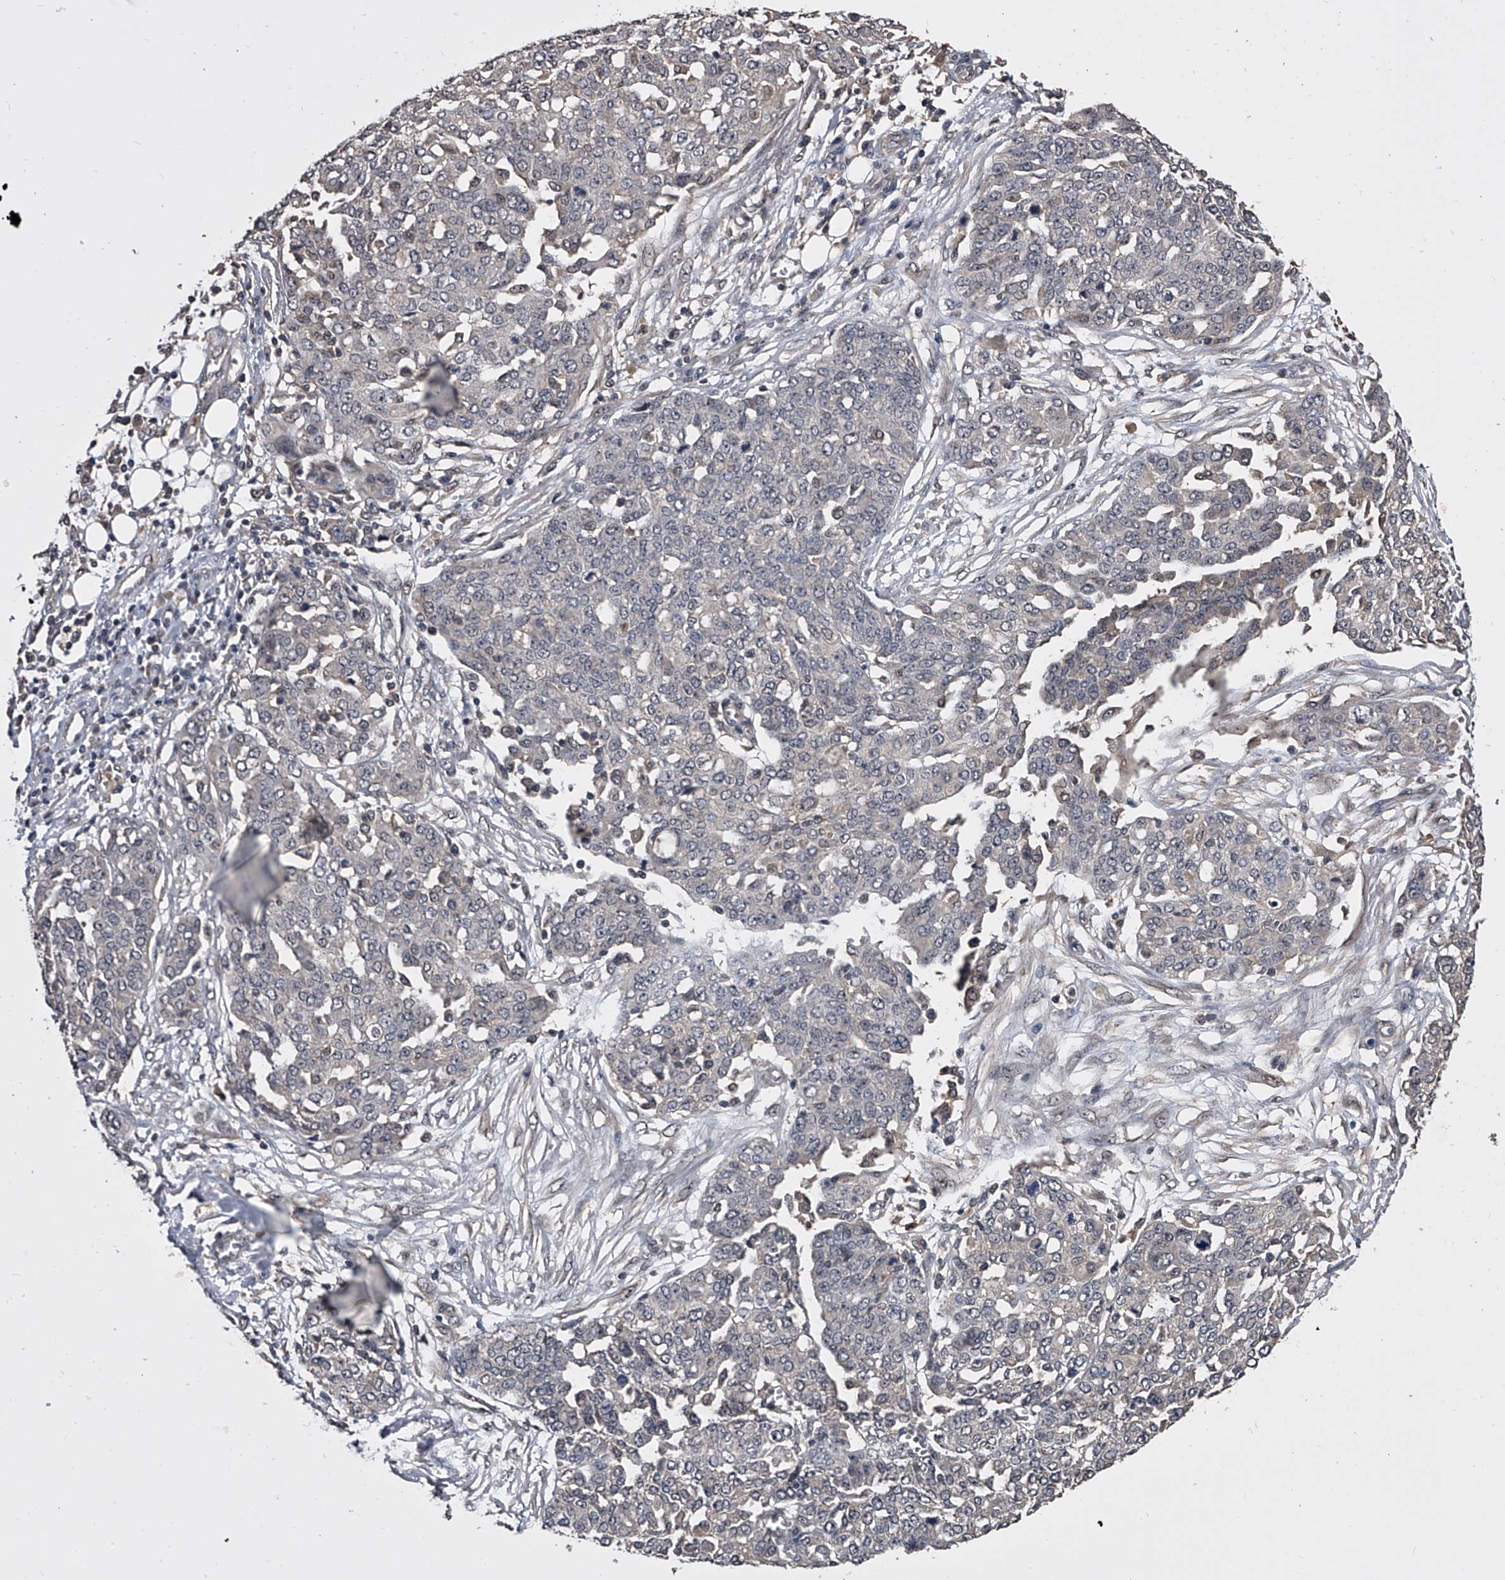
{"staining": {"intensity": "negative", "quantity": "none", "location": "none"}, "tissue": "ovarian cancer", "cell_type": "Tumor cells", "image_type": "cancer", "snomed": [{"axis": "morphology", "description": "Cystadenocarcinoma, serous, NOS"}, {"axis": "topography", "description": "Soft tissue"}, {"axis": "topography", "description": "Ovary"}], "caption": "Tumor cells show no significant protein positivity in ovarian cancer (serous cystadenocarcinoma).", "gene": "EFCAB7", "patient": {"sex": "female", "age": 57}}